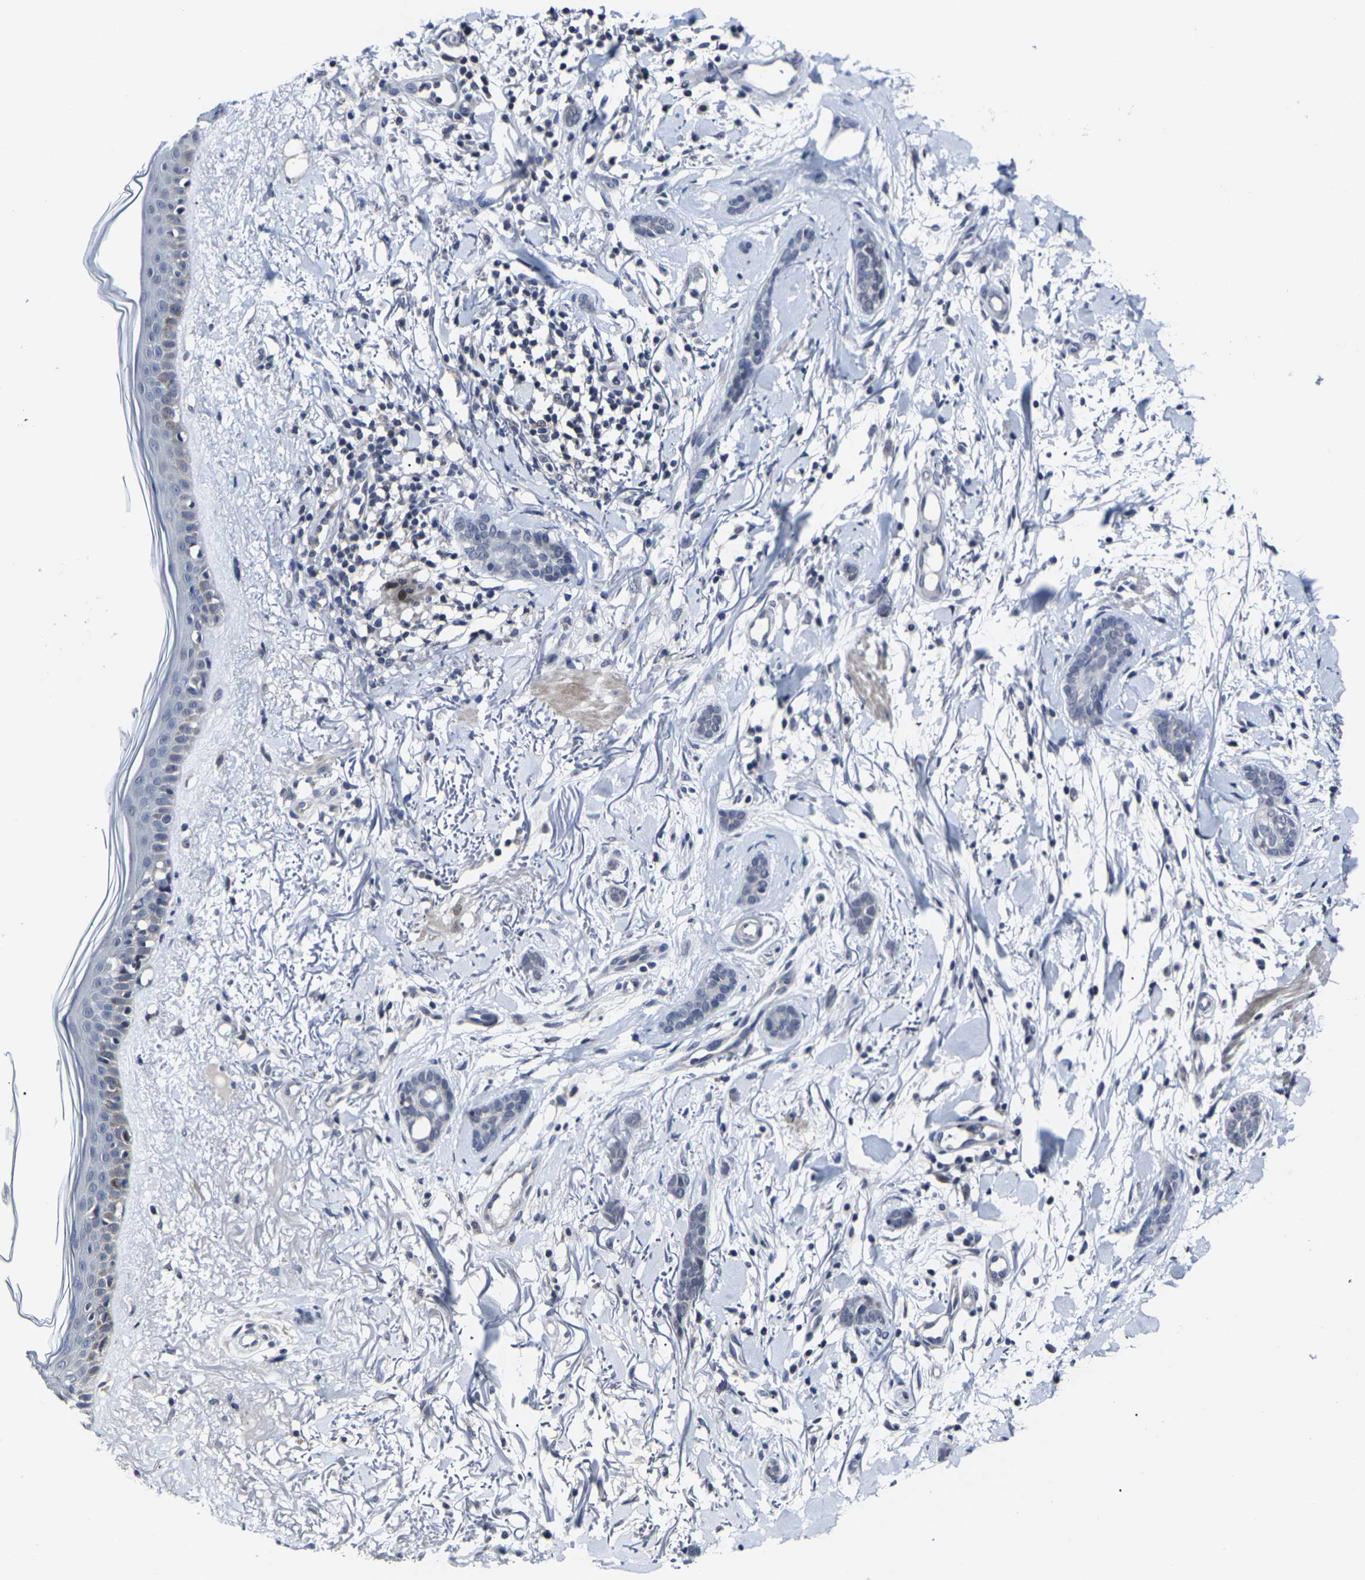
{"staining": {"intensity": "negative", "quantity": "none", "location": "none"}, "tissue": "skin cancer", "cell_type": "Tumor cells", "image_type": "cancer", "snomed": [{"axis": "morphology", "description": "Basal cell carcinoma"}, {"axis": "morphology", "description": "Adnexal tumor, benign"}, {"axis": "topography", "description": "Skin"}], "caption": "A high-resolution micrograph shows immunohistochemistry staining of skin basal cell carcinoma, which displays no significant staining in tumor cells.", "gene": "MSANTD4", "patient": {"sex": "female", "age": 42}}